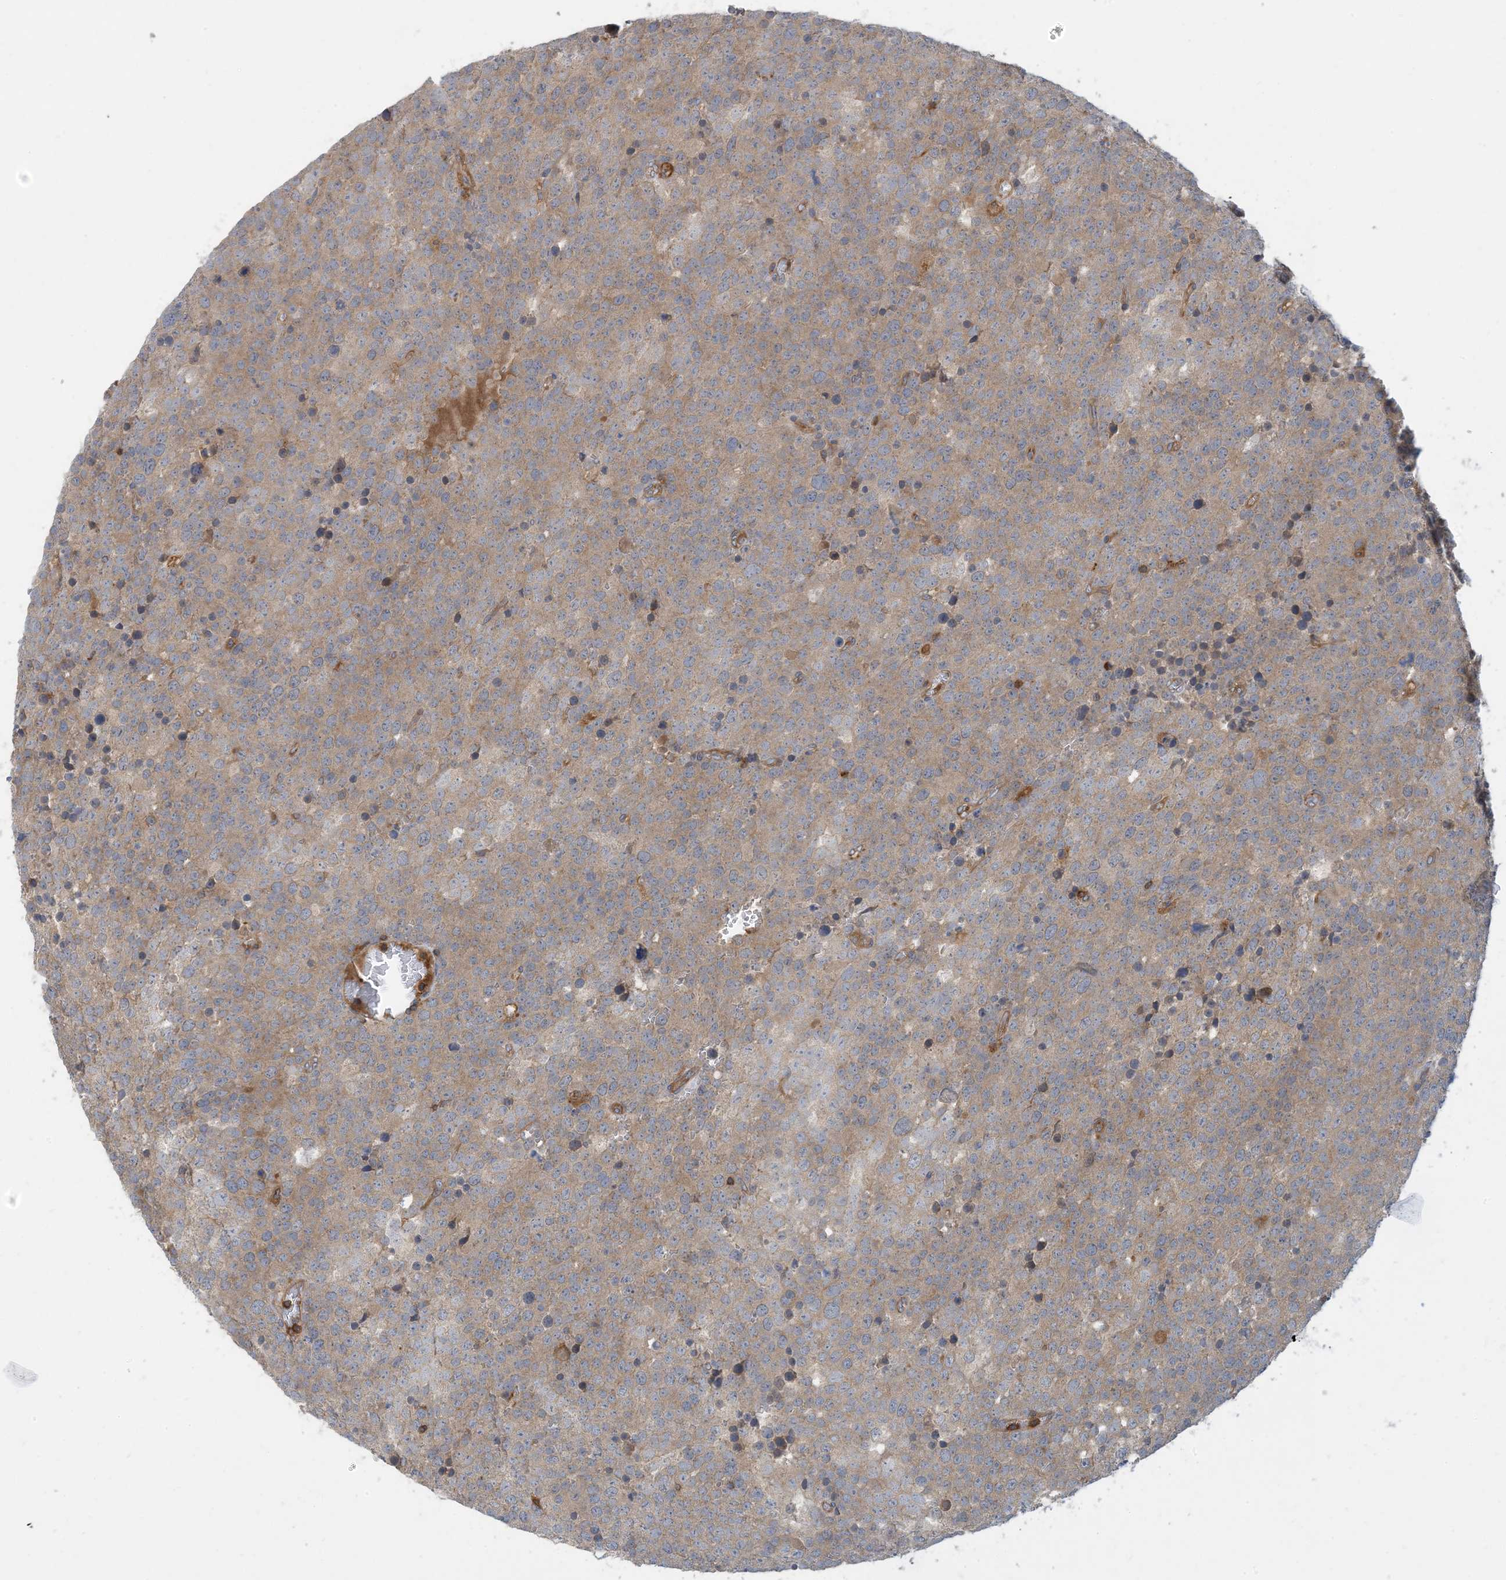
{"staining": {"intensity": "moderate", "quantity": ">75%", "location": "cytoplasmic/membranous"}, "tissue": "testis cancer", "cell_type": "Tumor cells", "image_type": "cancer", "snomed": [{"axis": "morphology", "description": "Seminoma, NOS"}, {"axis": "topography", "description": "Testis"}], "caption": "Human testis cancer stained with a protein marker exhibits moderate staining in tumor cells.", "gene": "SFMBT2", "patient": {"sex": "male", "age": 71}}